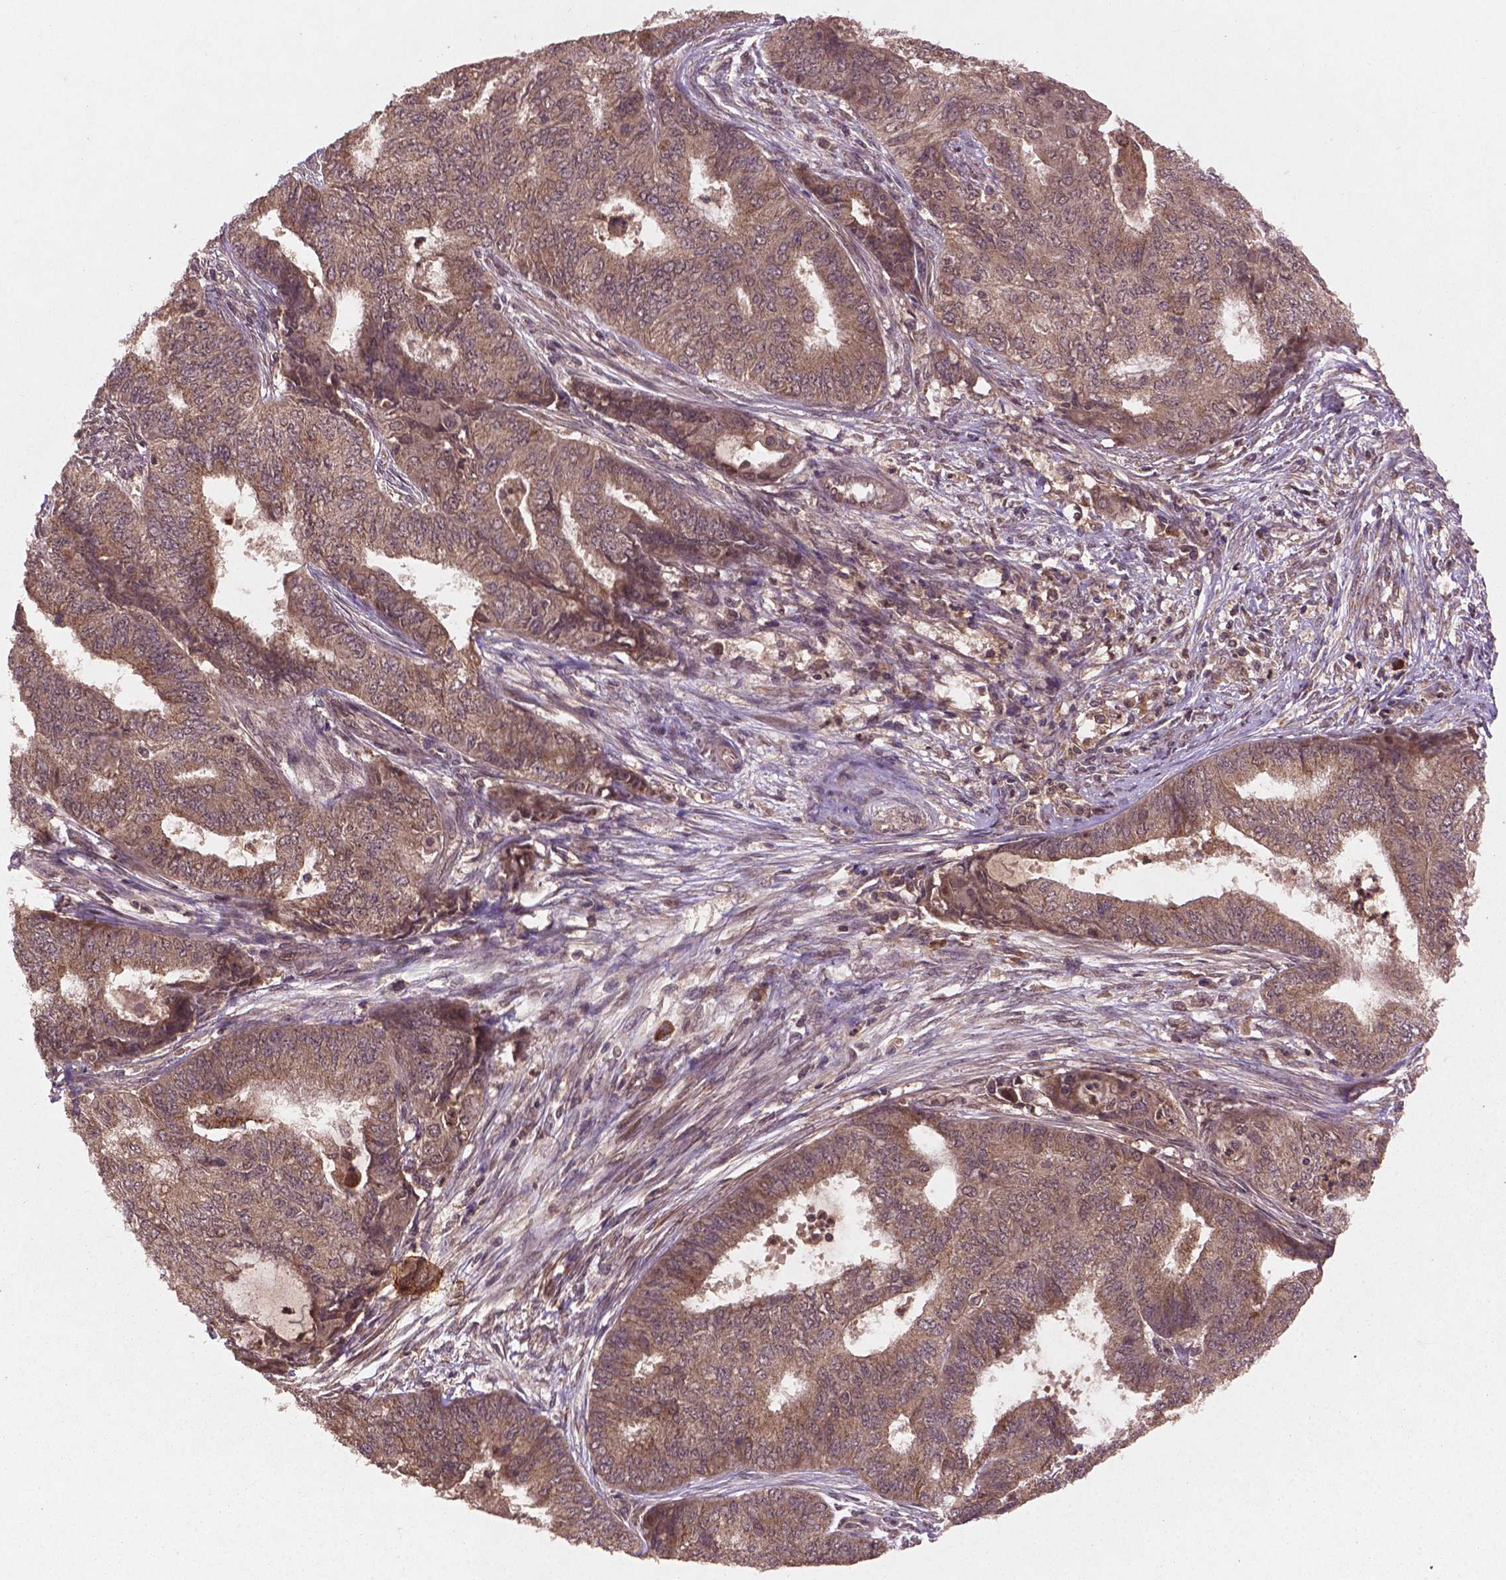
{"staining": {"intensity": "moderate", "quantity": ">75%", "location": "cytoplasmic/membranous"}, "tissue": "endometrial cancer", "cell_type": "Tumor cells", "image_type": "cancer", "snomed": [{"axis": "morphology", "description": "Adenocarcinoma, NOS"}, {"axis": "topography", "description": "Endometrium"}], "caption": "The photomicrograph displays staining of endometrial cancer, revealing moderate cytoplasmic/membranous protein expression (brown color) within tumor cells.", "gene": "NIPAL2", "patient": {"sex": "female", "age": 62}}